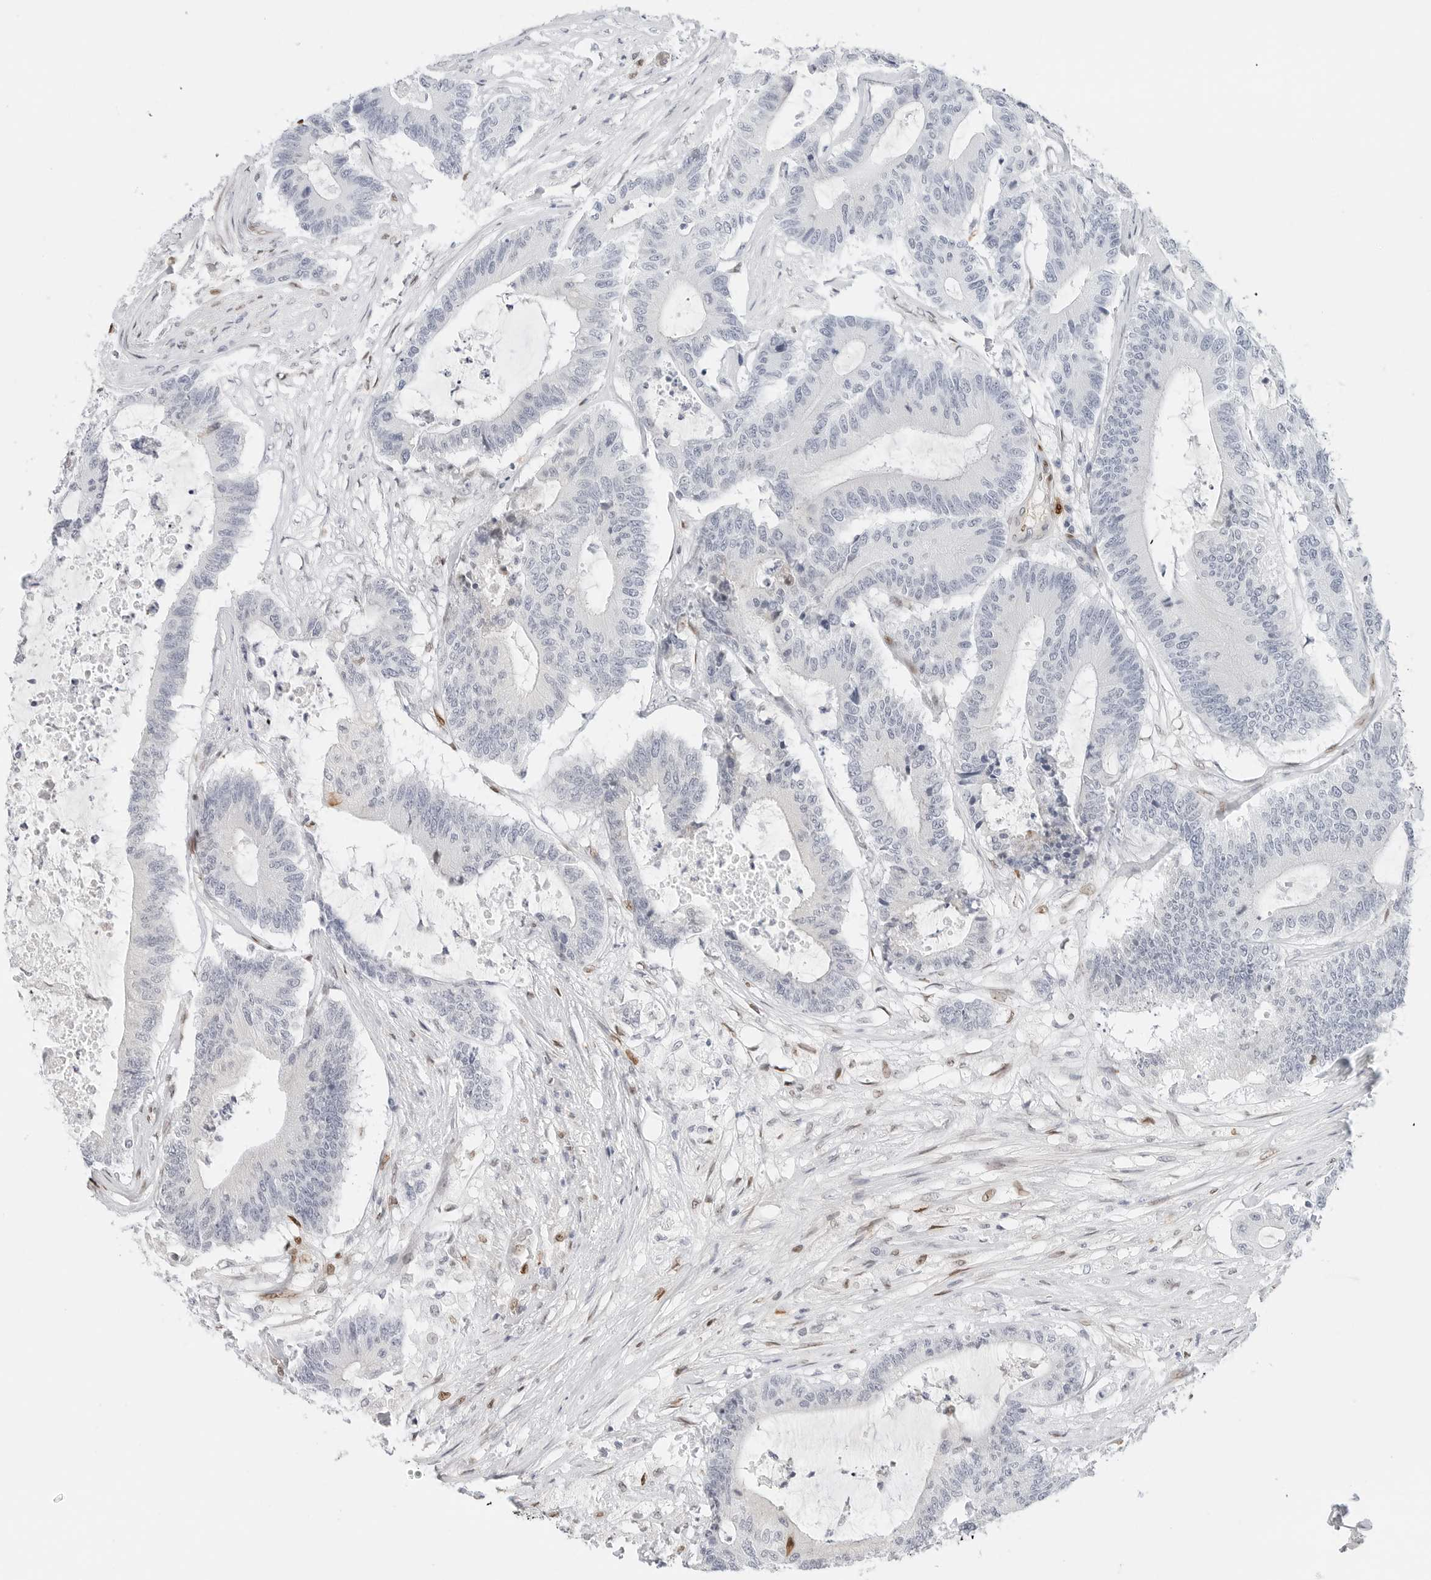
{"staining": {"intensity": "negative", "quantity": "none", "location": "none"}, "tissue": "colorectal cancer", "cell_type": "Tumor cells", "image_type": "cancer", "snomed": [{"axis": "morphology", "description": "Adenocarcinoma, NOS"}, {"axis": "topography", "description": "Colon"}], "caption": "This is an immunohistochemistry (IHC) image of human colorectal adenocarcinoma. There is no positivity in tumor cells.", "gene": "SPIDR", "patient": {"sex": "female", "age": 84}}